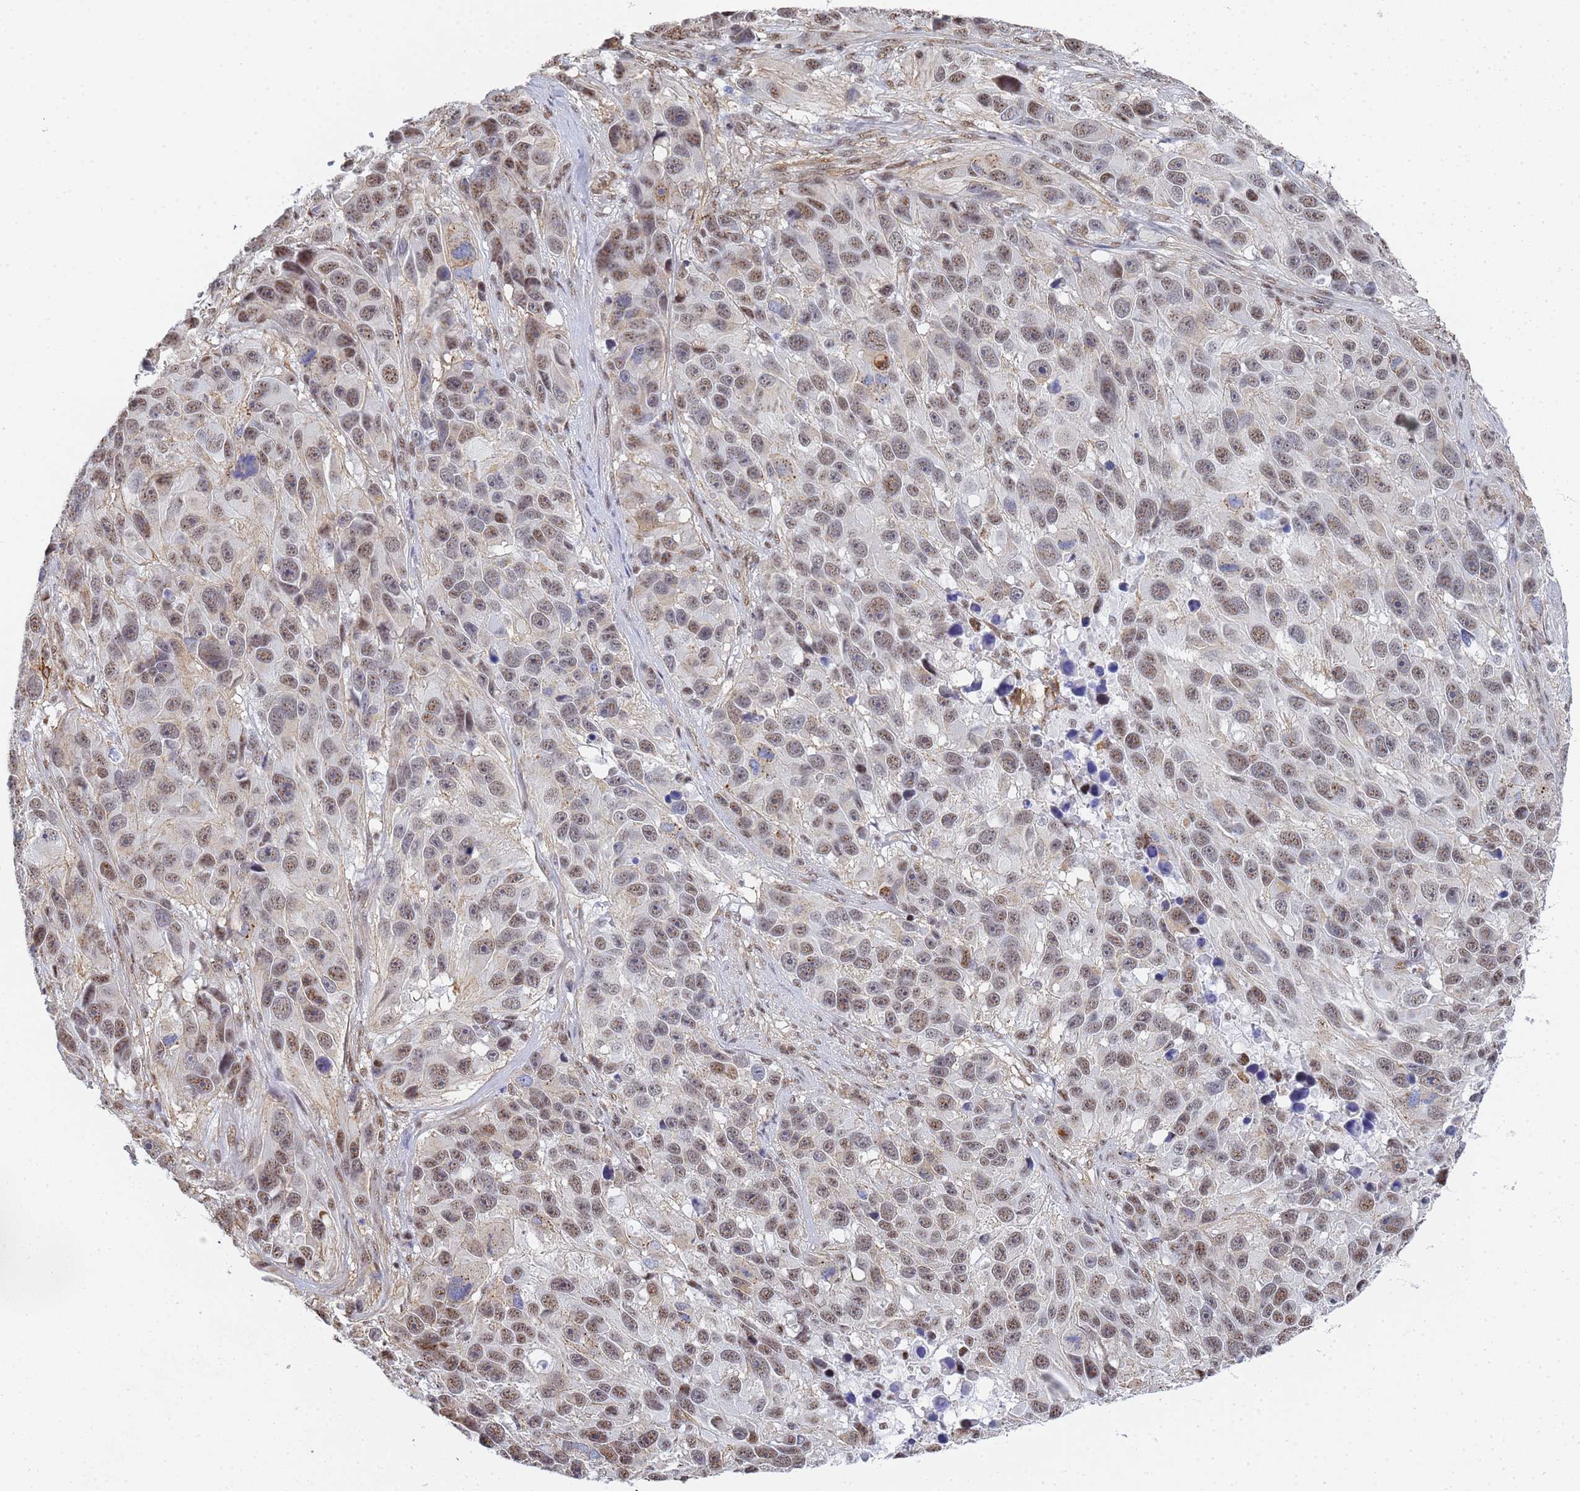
{"staining": {"intensity": "moderate", "quantity": ">75%", "location": "nuclear"}, "tissue": "melanoma", "cell_type": "Tumor cells", "image_type": "cancer", "snomed": [{"axis": "morphology", "description": "Malignant melanoma, NOS"}, {"axis": "topography", "description": "Skin"}], "caption": "Human melanoma stained with a brown dye demonstrates moderate nuclear positive expression in approximately >75% of tumor cells.", "gene": "PRRT4", "patient": {"sex": "male", "age": 84}}